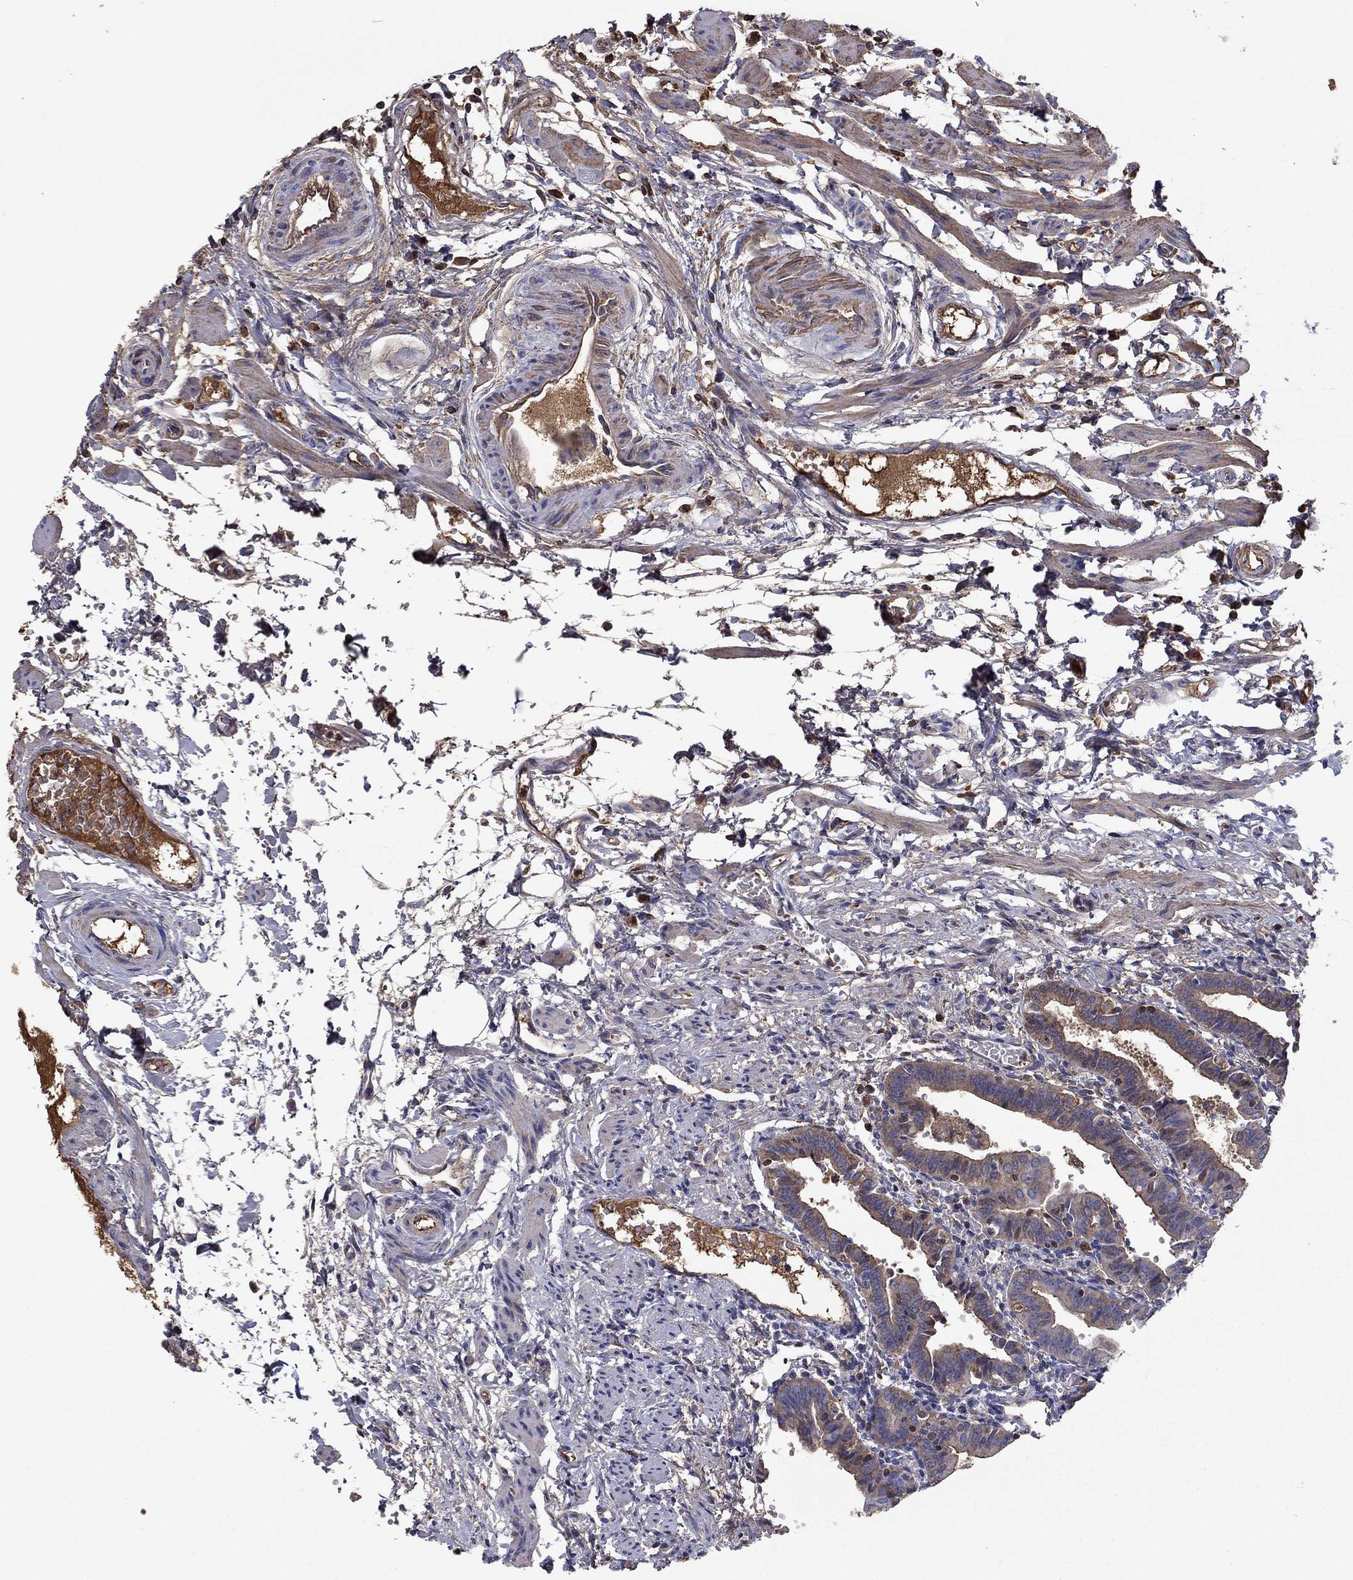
{"staining": {"intensity": "moderate", "quantity": "25%-75%", "location": "cytoplasmic/membranous"}, "tissue": "fallopian tube", "cell_type": "Glandular cells", "image_type": "normal", "snomed": [{"axis": "morphology", "description": "Normal tissue, NOS"}, {"axis": "morphology", "description": "Carcinoma, endometroid"}, {"axis": "topography", "description": "Fallopian tube"}, {"axis": "topography", "description": "Ovary"}], "caption": "Protein staining by immunohistochemistry displays moderate cytoplasmic/membranous staining in approximately 25%-75% of glandular cells in benign fallopian tube. The staining is performed using DAB (3,3'-diaminobenzidine) brown chromogen to label protein expression. The nuclei are counter-stained blue using hematoxylin.", "gene": "HPX", "patient": {"sex": "female", "age": 42}}